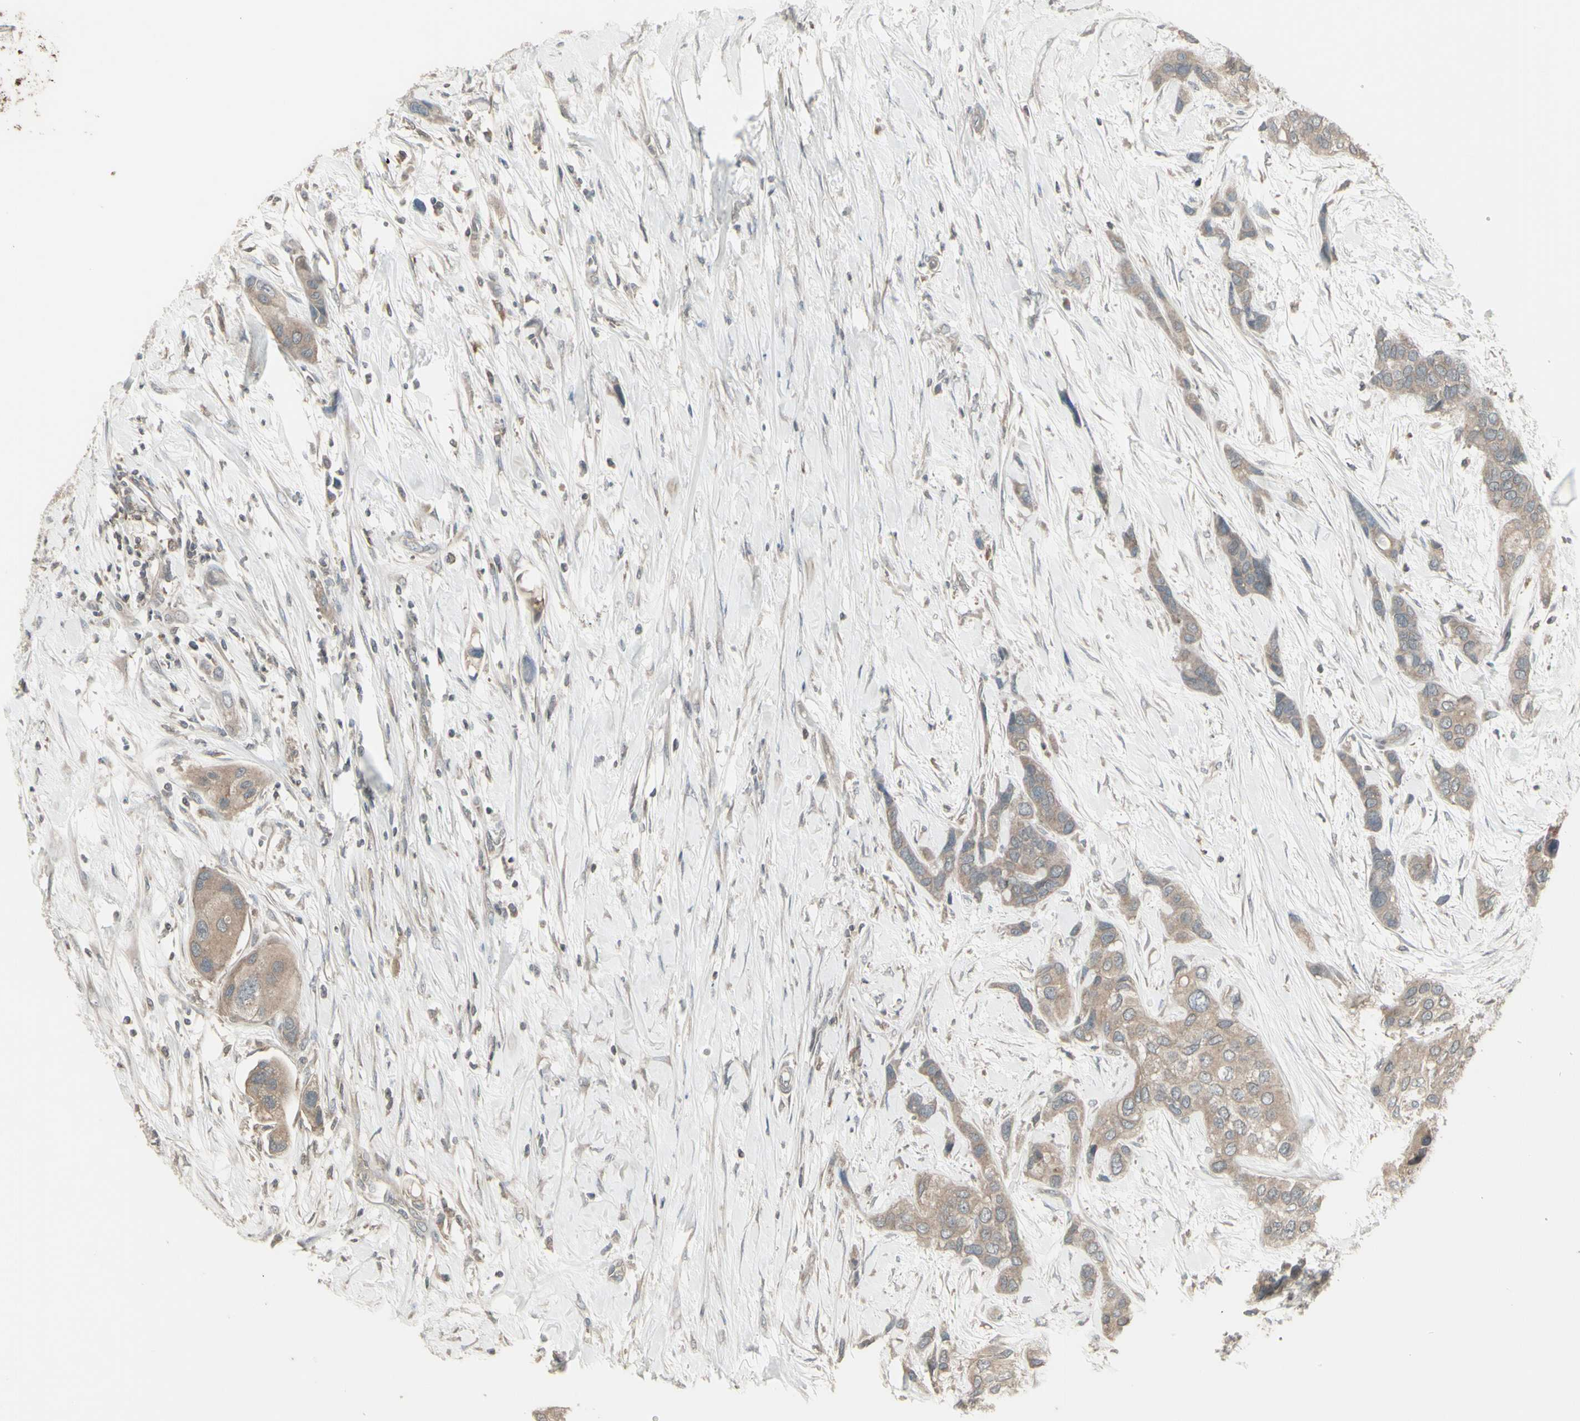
{"staining": {"intensity": "negative", "quantity": "none", "location": "none"}, "tissue": "urothelial cancer", "cell_type": "Tumor cells", "image_type": "cancer", "snomed": [{"axis": "morphology", "description": "Urothelial carcinoma, High grade"}, {"axis": "topography", "description": "Urinary bladder"}], "caption": "Tumor cells are negative for brown protein staining in urothelial cancer. (Brightfield microscopy of DAB immunohistochemistry (IHC) at high magnification).", "gene": "CSK", "patient": {"sex": "female", "age": 56}}